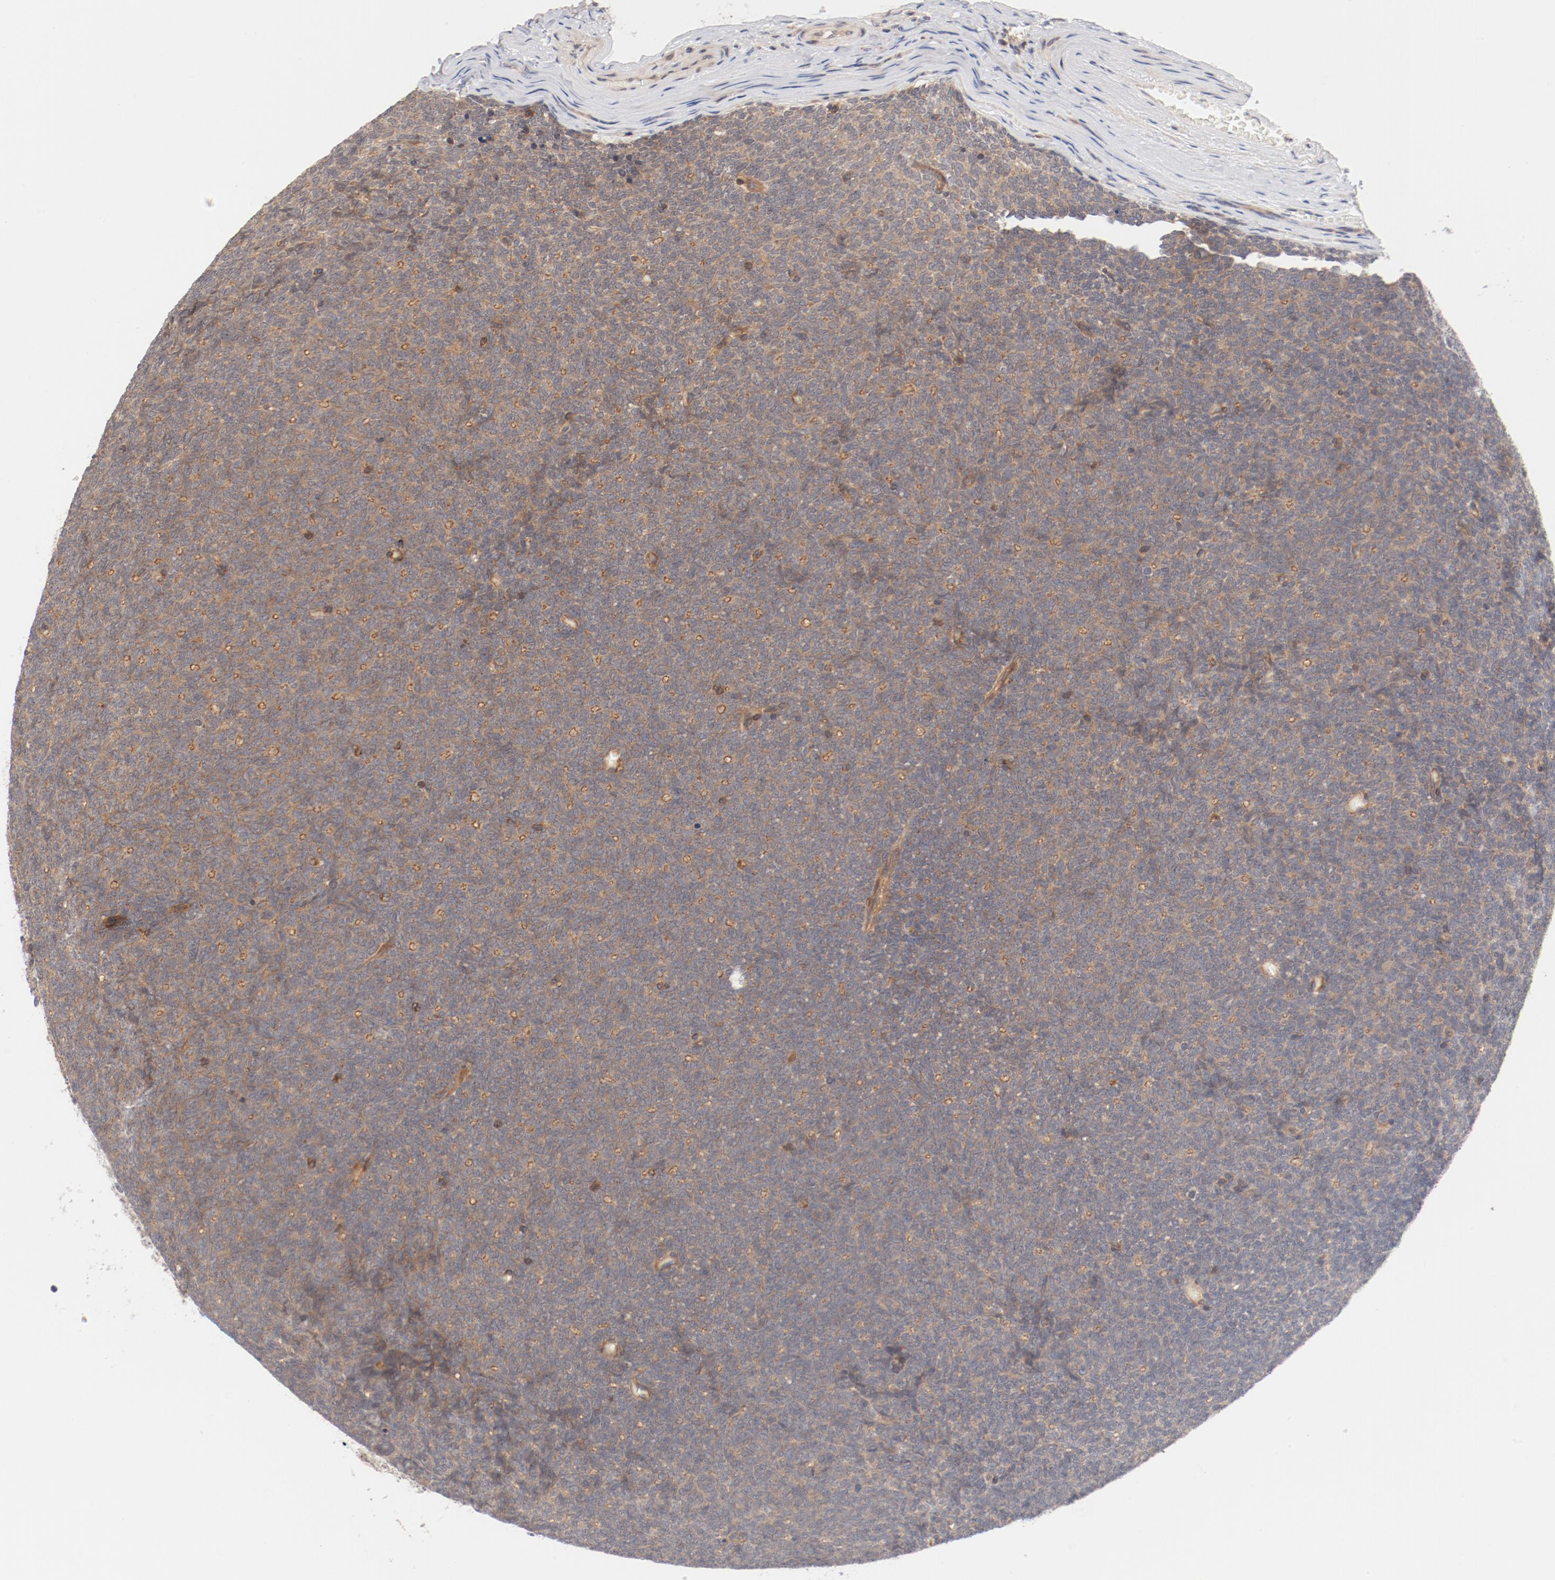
{"staining": {"intensity": "moderate", "quantity": ">75%", "location": "cytoplasmic/membranous"}, "tissue": "renal cancer", "cell_type": "Tumor cells", "image_type": "cancer", "snomed": [{"axis": "morphology", "description": "Neoplasm, malignant, NOS"}, {"axis": "topography", "description": "Kidney"}], "caption": "Protein staining of renal malignant neoplasm tissue displays moderate cytoplasmic/membranous staining in approximately >75% of tumor cells. The protein is shown in brown color, while the nuclei are stained blue.", "gene": "ZNF267", "patient": {"sex": "male", "age": 28}}